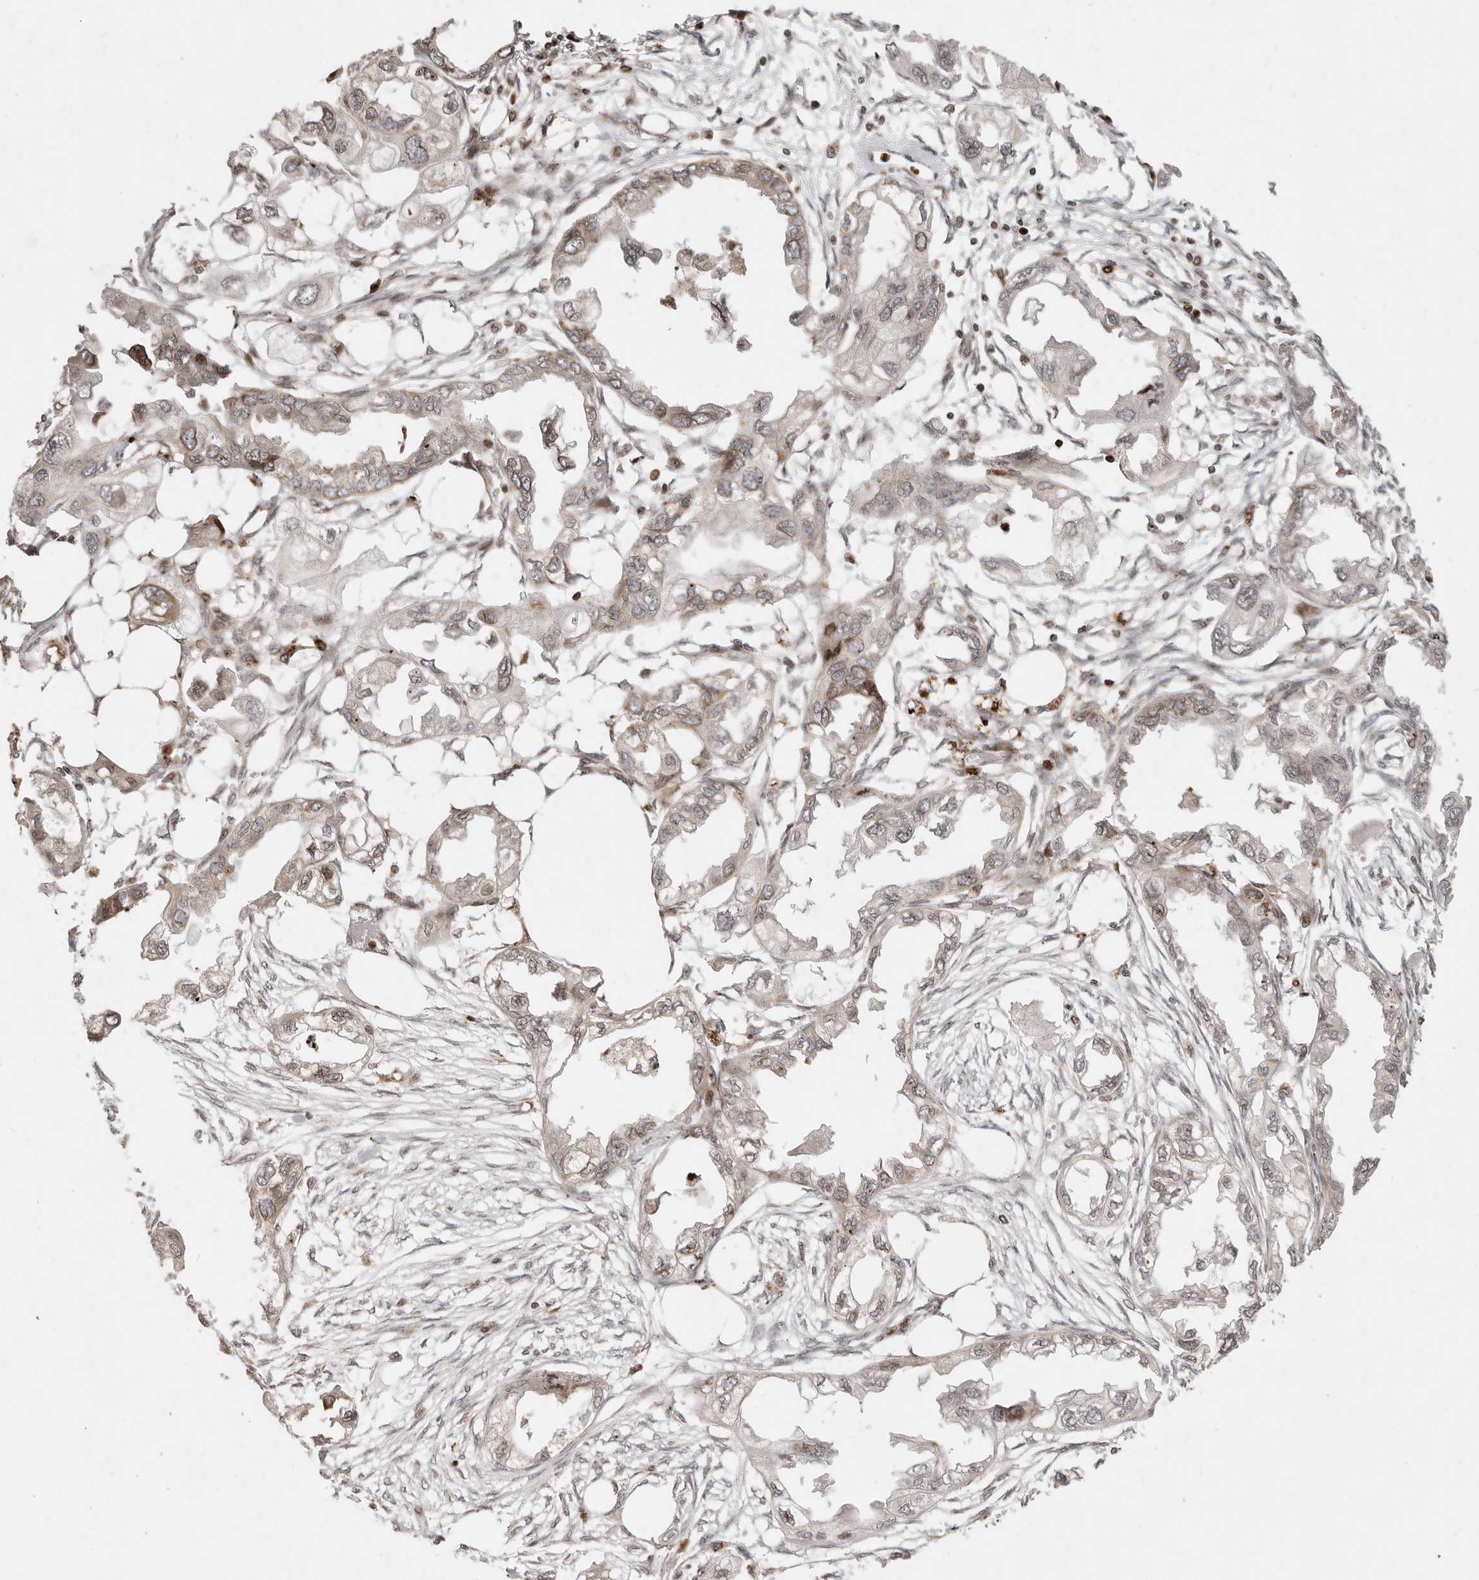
{"staining": {"intensity": "negative", "quantity": "none", "location": "none"}, "tissue": "endometrial cancer", "cell_type": "Tumor cells", "image_type": "cancer", "snomed": [{"axis": "morphology", "description": "Adenocarcinoma, NOS"}, {"axis": "morphology", "description": "Adenocarcinoma, metastatic, NOS"}, {"axis": "topography", "description": "Adipose tissue"}, {"axis": "topography", "description": "Endometrium"}], "caption": "Micrograph shows no protein staining in tumor cells of endometrial cancer tissue.", "gene": "TRIM4", "patient": {"sex": "female", "age": 67}}